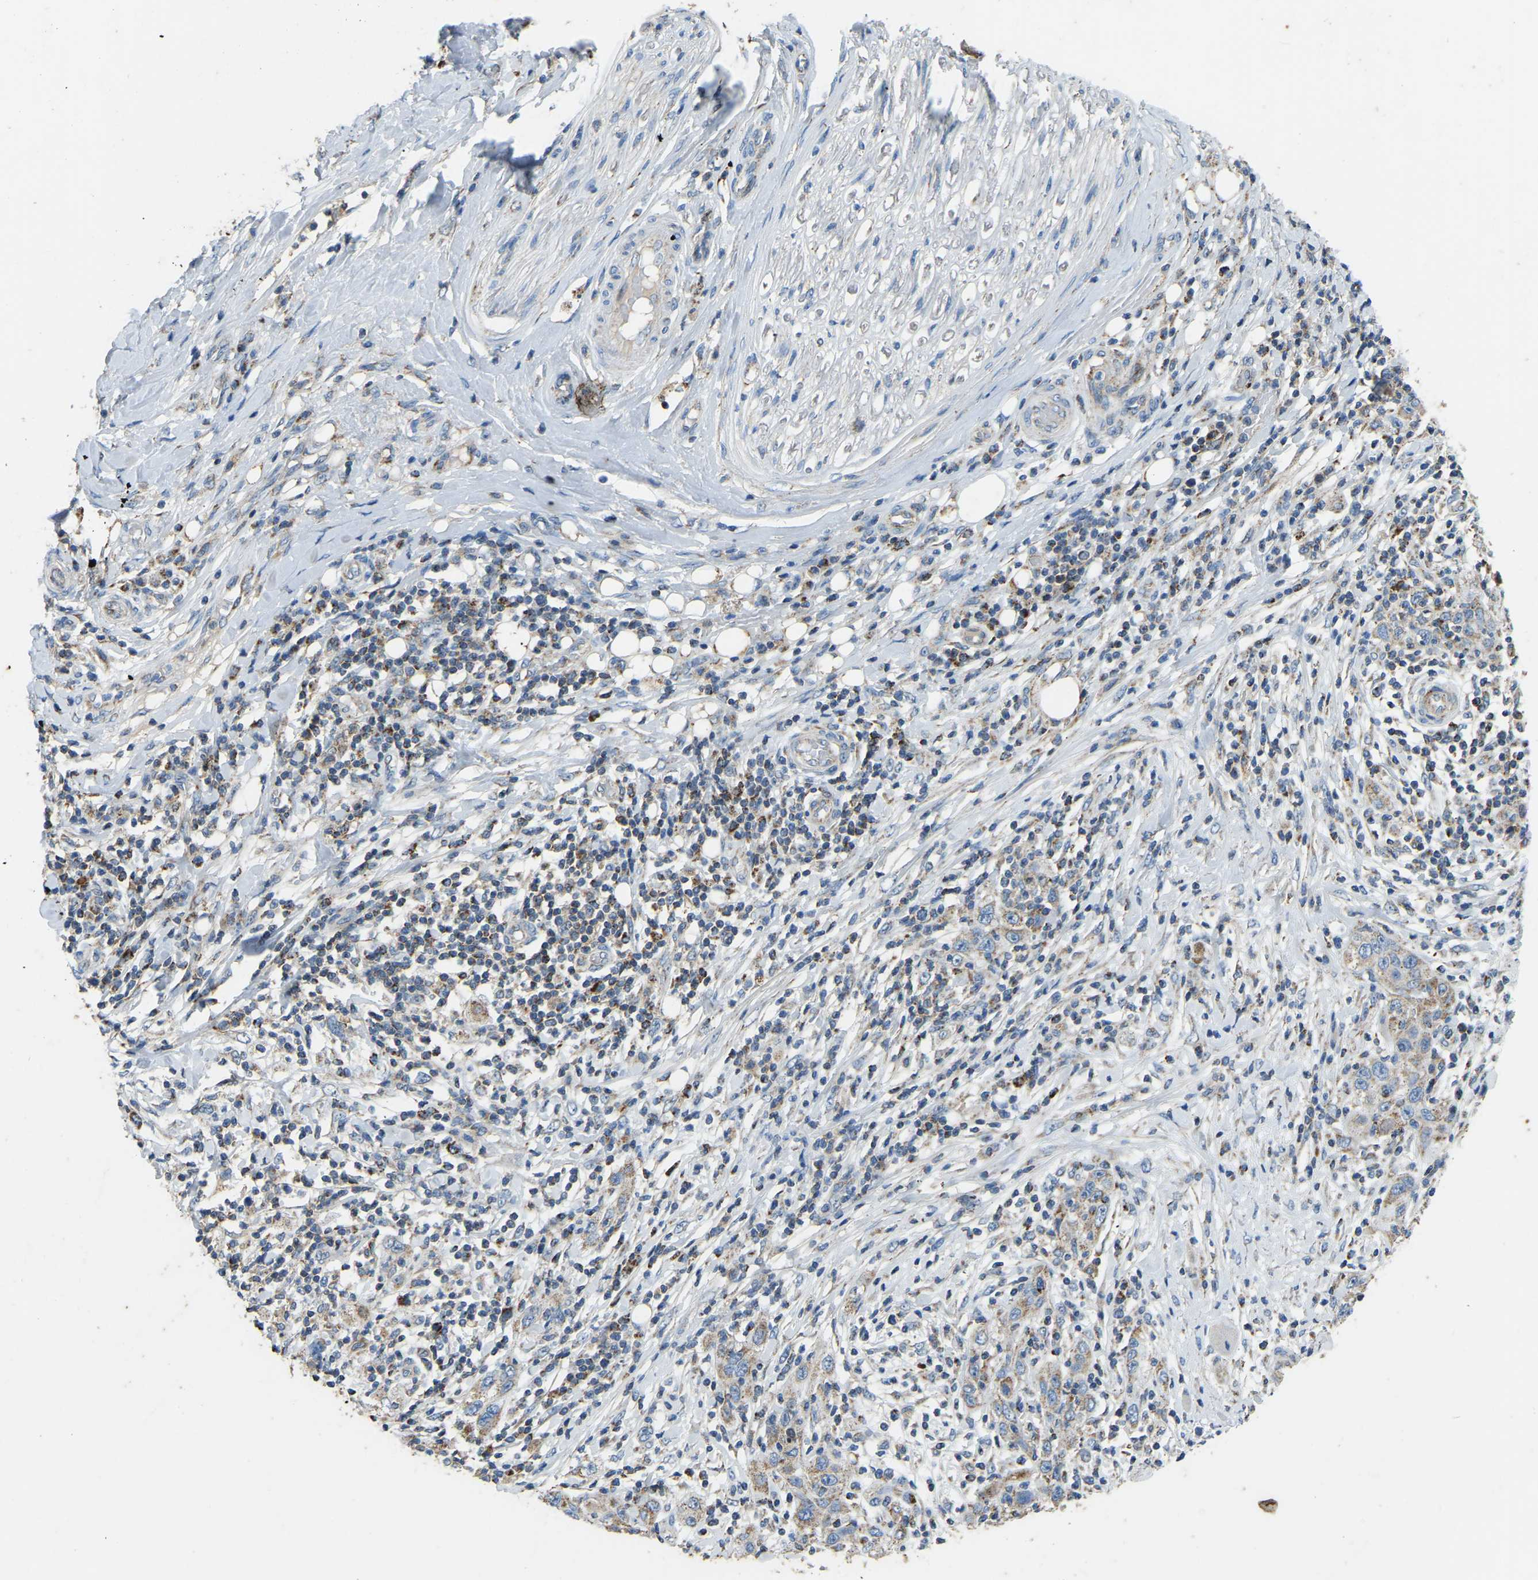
{"staining": {"intensity": "weak", "quantity": ">75%", "location": "cytoplasmic/membranous"}, "tissue": "skin cancer", "cell_type": "Tumor cells", "image_type": "cancer", "snomed": [{"axis": "morphology", "description": "Squamous cell carcinoma, NOS"}, {"axis": "topography", "description": "Skin"}], "caption": "This micrograph exhibits IHC staining of human skin squamous cell carcinoma, with low weak cytoplasmic/membranous expression in approximately >75% of tumor cells.", "gene": "ZNF200", "patient": {"sex": "female", "age": 88}}